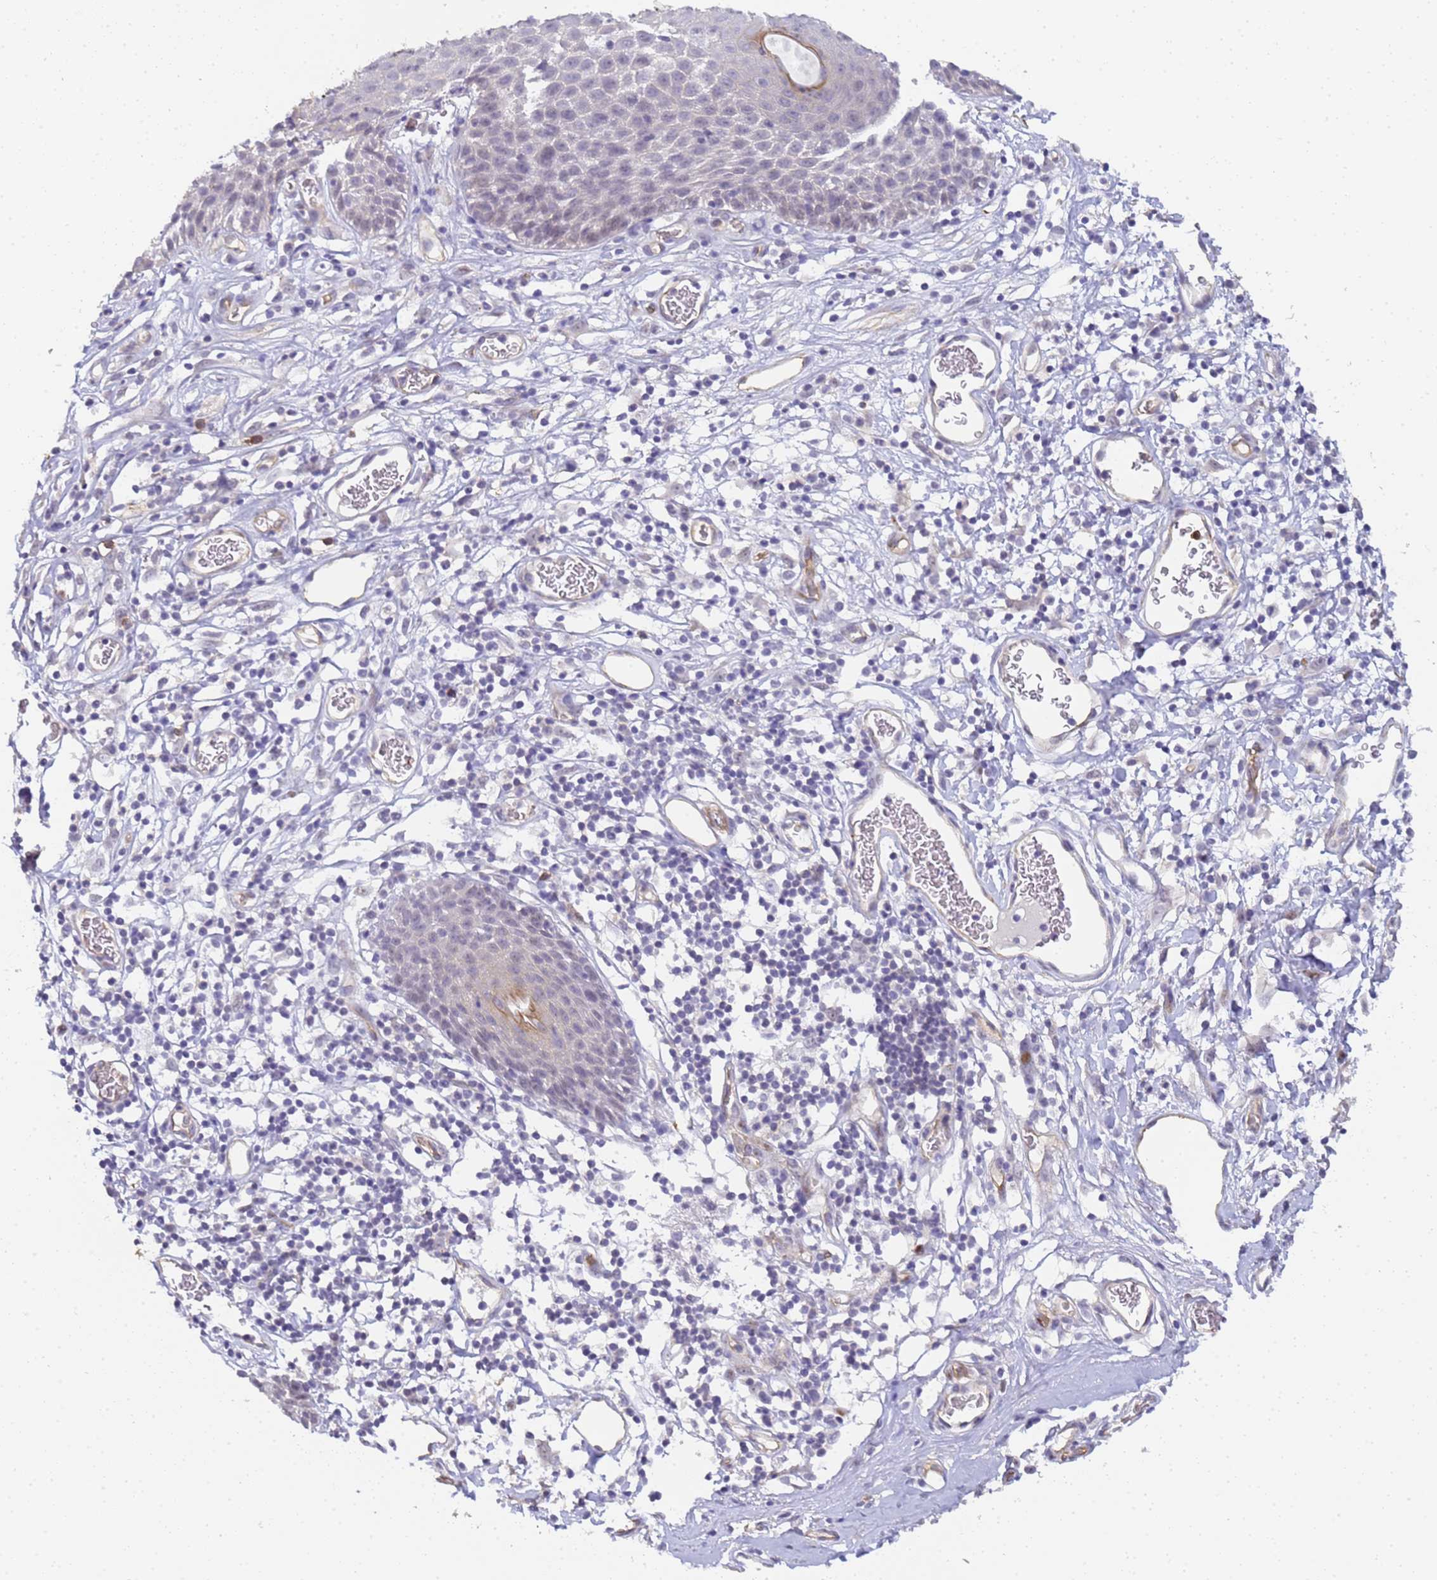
{"staining": {"intensity": "weak", "quantity": "<25%", "location": "nuclear"}, "tissue": "skin", "cell_type": "Epidermal cells", "image_type": "normal", "snomed": [{"axis": "morphology", "description": "Normal tissue, NOS"}, {"axis": "topography", "description": "Vulva"}], "caption": "Immunohistochemistry (IHC) of unremarkable skin reveals no positivity in epidermal cells.", "gene": "GON4L", "patient": {"sex": "female", "age": 68}}